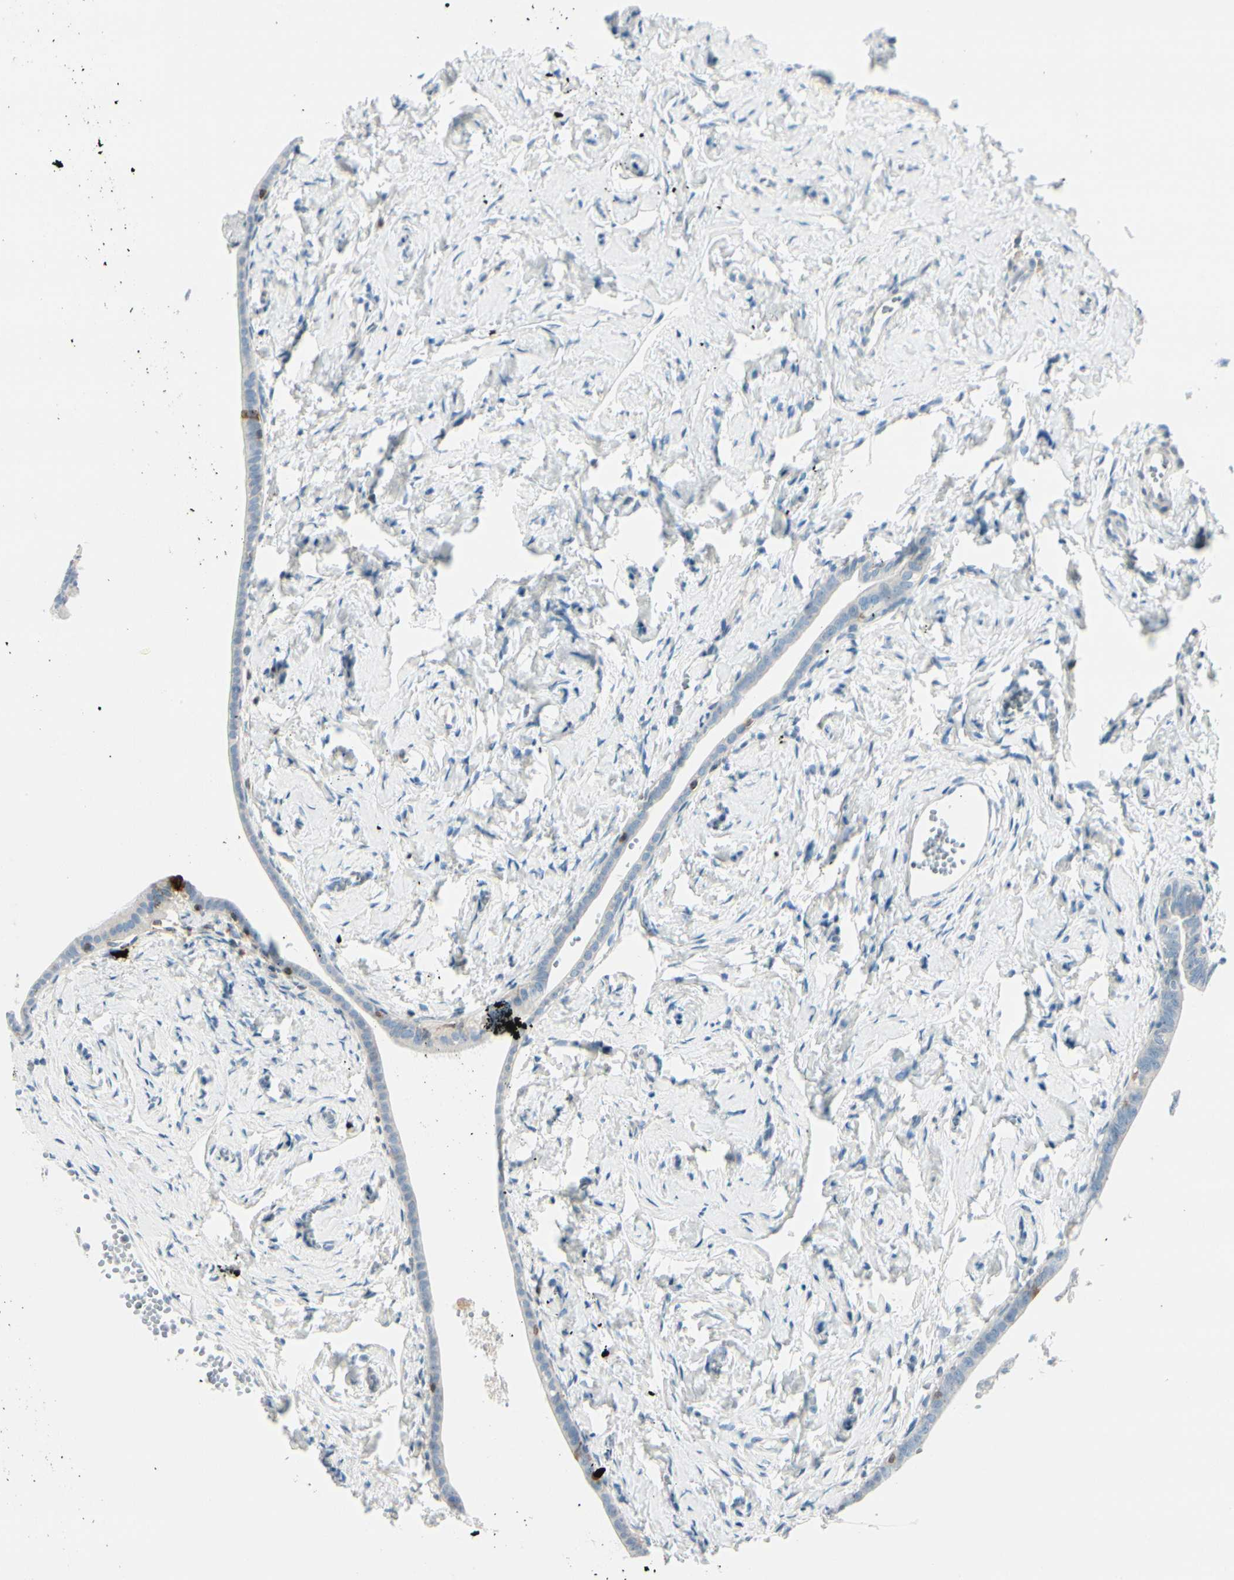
{"staining": {"intensity": "negative", "quantity": "none", "location": "none"}, "tissue": "fallopian tube", "cell_type": "Glandular cells", "image_type": "normal", "snomed": [{"axis": "morphology", "description": "Normal tissue, NOS"}, {"axis": "topography", "description": "Fallopian tube"}], "caption": "Fallopian tube stained for a protein using immunohistochemistry demonstrates no expression glandular cells.", "gene": "TRAF1", "patient": {"sex": "female", "age": 71}}